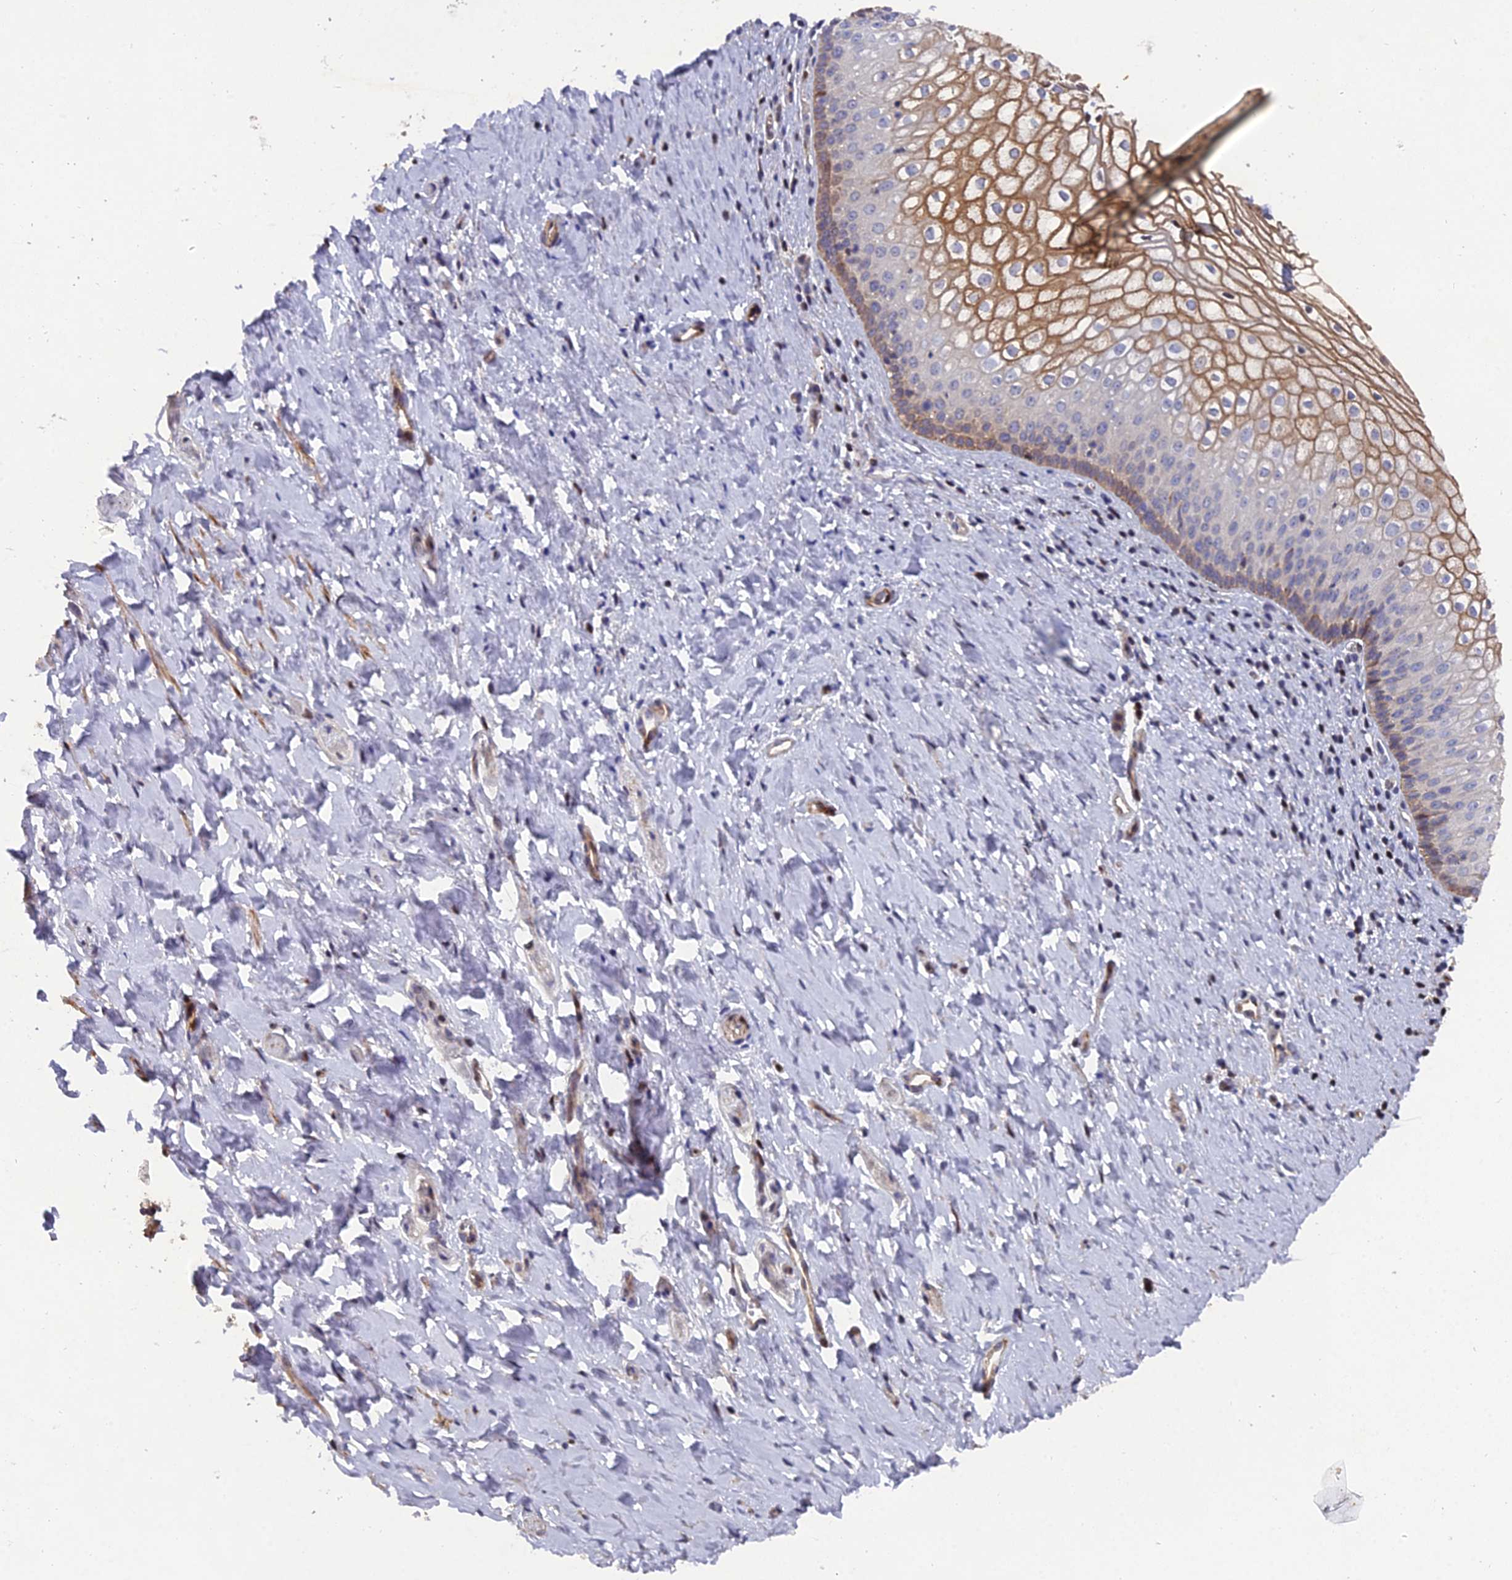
{"staining": {"intensity": "moderate", "quantity": "25%-75%", "location": "cytoplasmic/membranous"}, "tissue": "vagina", "cell_type": "Squamous epithelial cells", "image_type": "normal", "snomed": [{"axis": "morphology", "description": "Normal tissue, NOS"}, {"axis": "topography", "description": "Vagina"}], "caption": "Moderate cytoplasmic/membranous protein expression is appreciated in approximately 25%-75% of squamous epithelial cells in vagina.", "gene": "RAB28", "patient": {"sex": "female", "age": 60}}